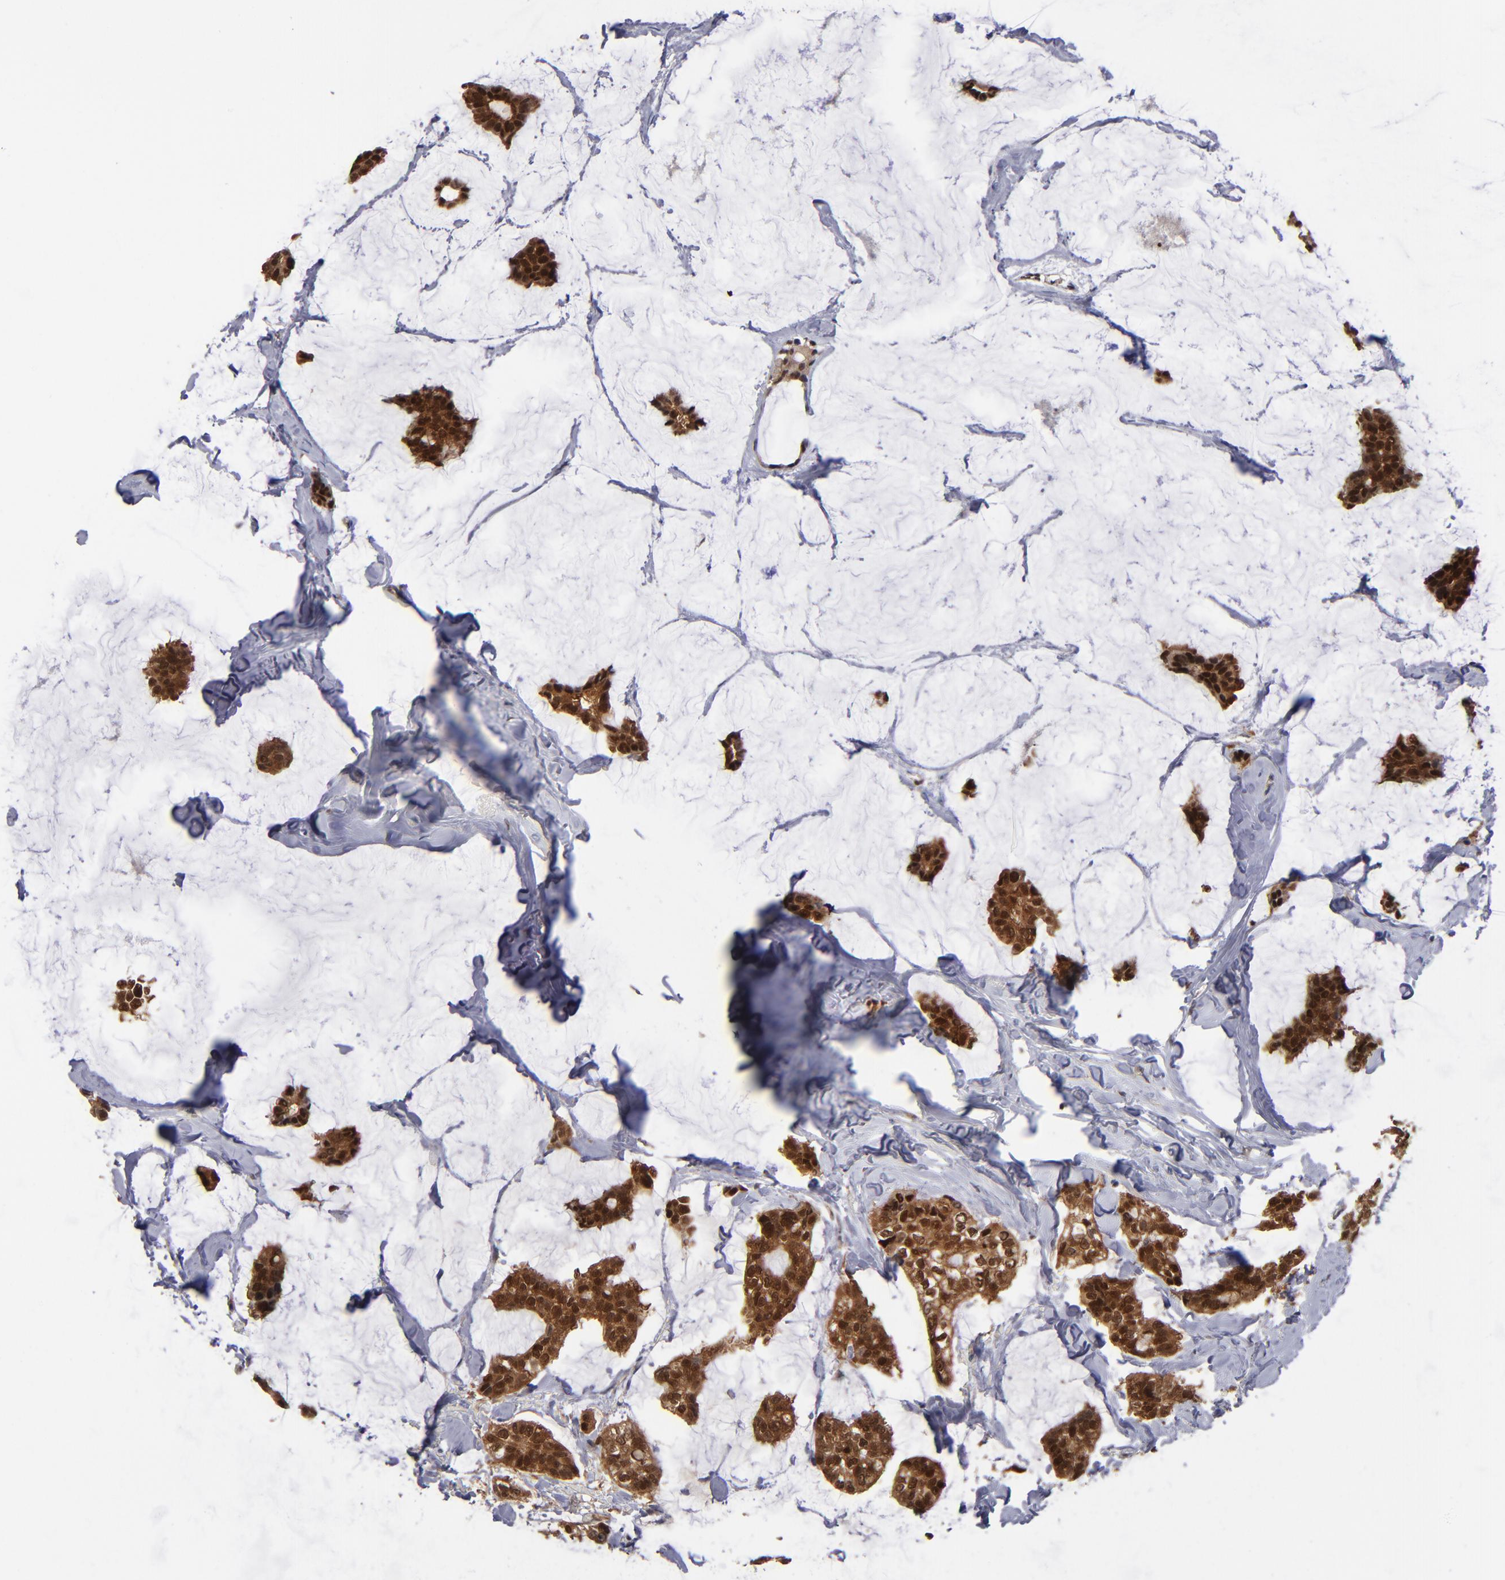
{"staining": {"intensity": "strong", "quantity": ">75%", "location": "cytoplasmic/membranous"}, "tissue": "breast cancer", "cell_type": "Tumor cells", "image_type": "cancer", "snomed": [{"axis": "morphology", "description": "Duct carcinoma"}, {"axis": "topography", "description": "Breast"}], "caption": "A high-resolution image shows immunohistochemistry staining of breast cancer (infiltrating ductal carcinoma), which exhibits strong cytoplasmic/membranous expression in about >75% of tumor cells.", "gene": "ALG13", "patient": {"sex": "female", "age": 93}}